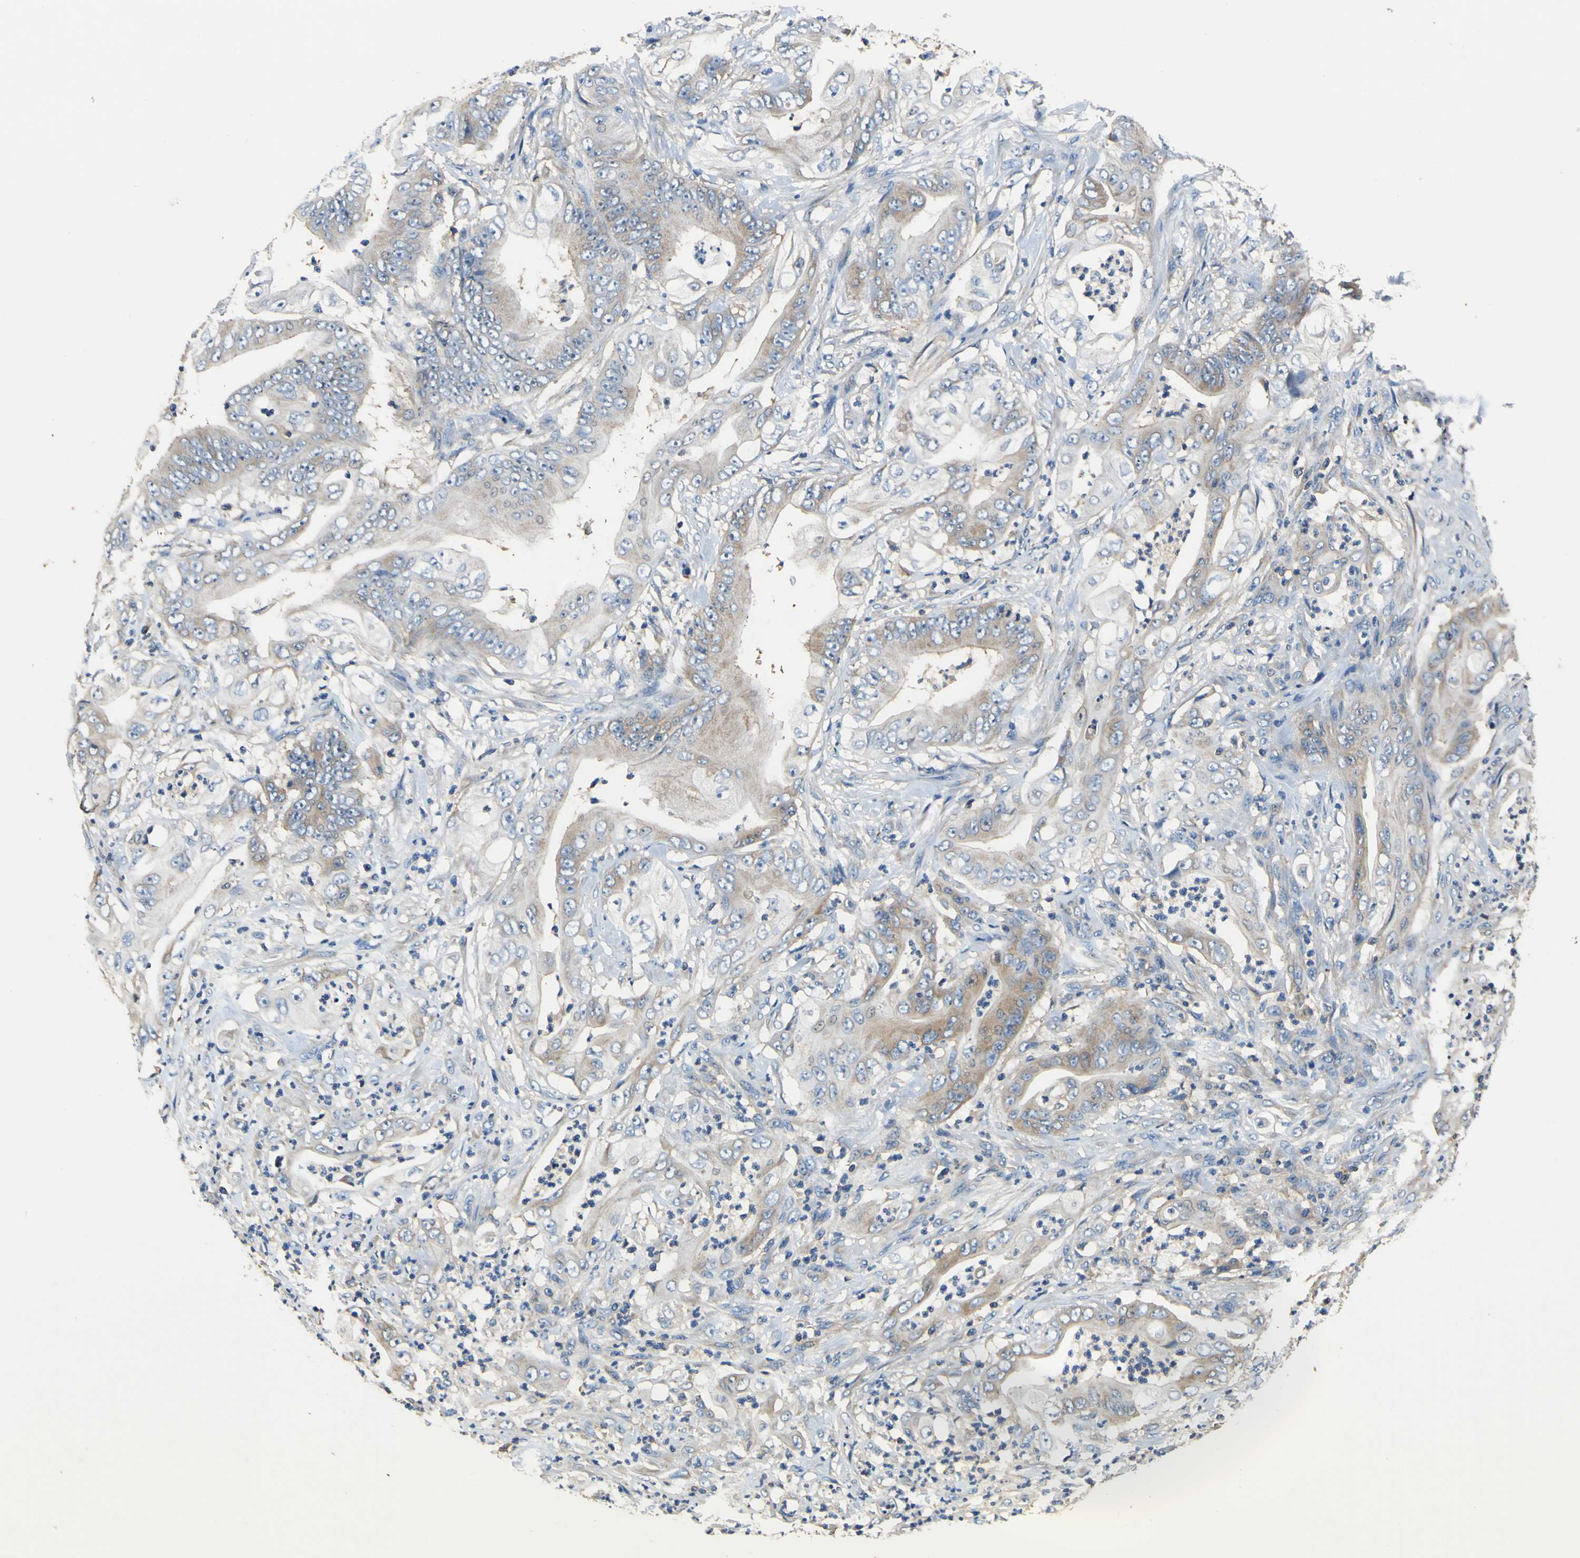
{"staining": {"intensity": "moderate", "quantity": "<25%", "location": "cytoplasmic/membranous"}, "tissue": "stomach cancer", "cell_type": "Tumor cells", "image_type": "cancer", "snomed": [{"axis": "morphology", "description": "Adenocarcinoma, NOS"}, {"axis": "topography", "description": "Stomach"}], "caption": "A histopathology image showing moderate cytoplasmic/membranous expression in about <25% of tumor cells in stomach adenocarcinoma, as visualized by brown immunohistochemical staining.", "gene": "CNR2", "patient": {"sex": "female", "age": 73}}